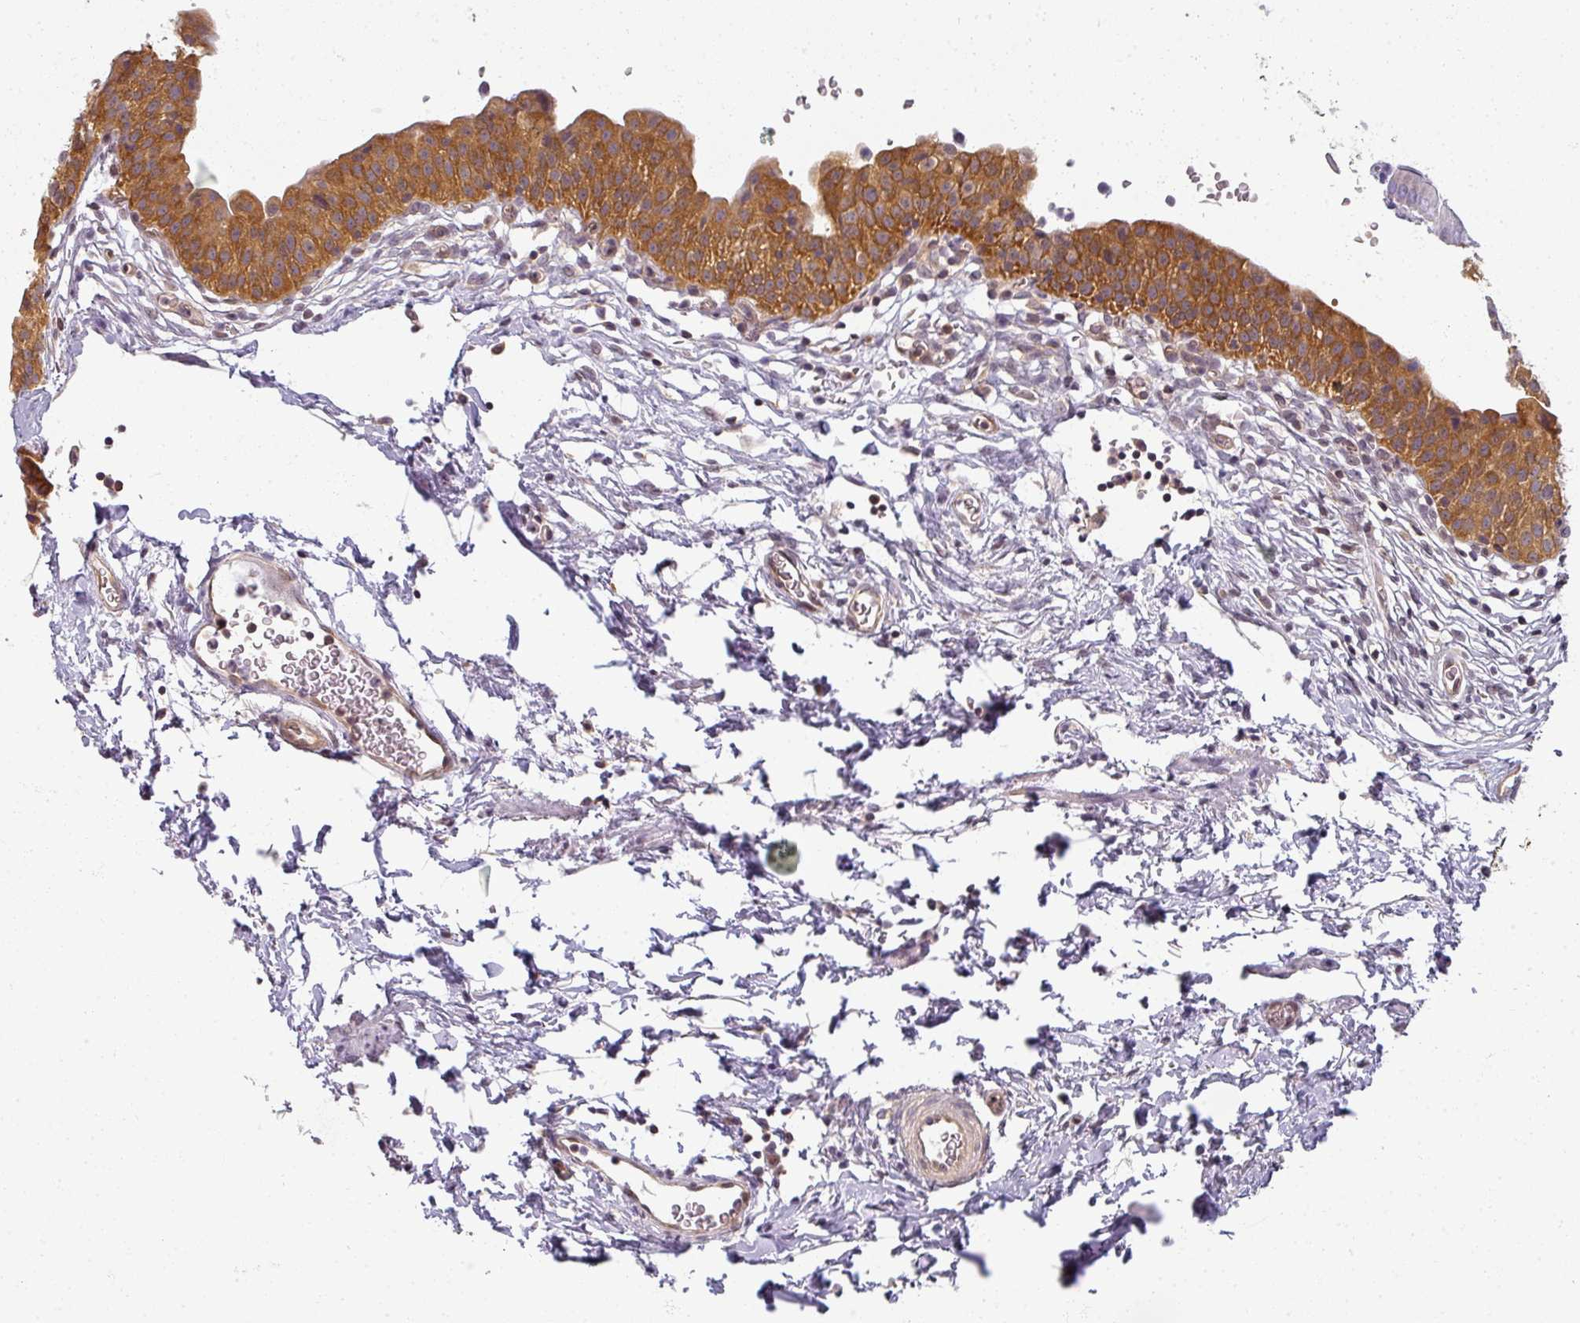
{"staining": {"intensity": "strong", "quantity": ">75%", "location": "cytoplasmic/membranous"}, "tissue": "urinary bladder", "cell_type": "Urothelial cells", "image_type": "normal", "snomed": [{"axis": "morphology", "description": "Normal tissue, NOS"}, {"axis": "topography", "description": "Urinary bladder"}, {"axis": "topography", "description": "Peripheral nerve tissue"}], "caption": "Urinary bladder stained for a protein demonstrates strong cytoplasmic/membranous positivity in urothelial cells.", "gene": "AGPAT4", "patient": {"sex": "male", "age": 55}}